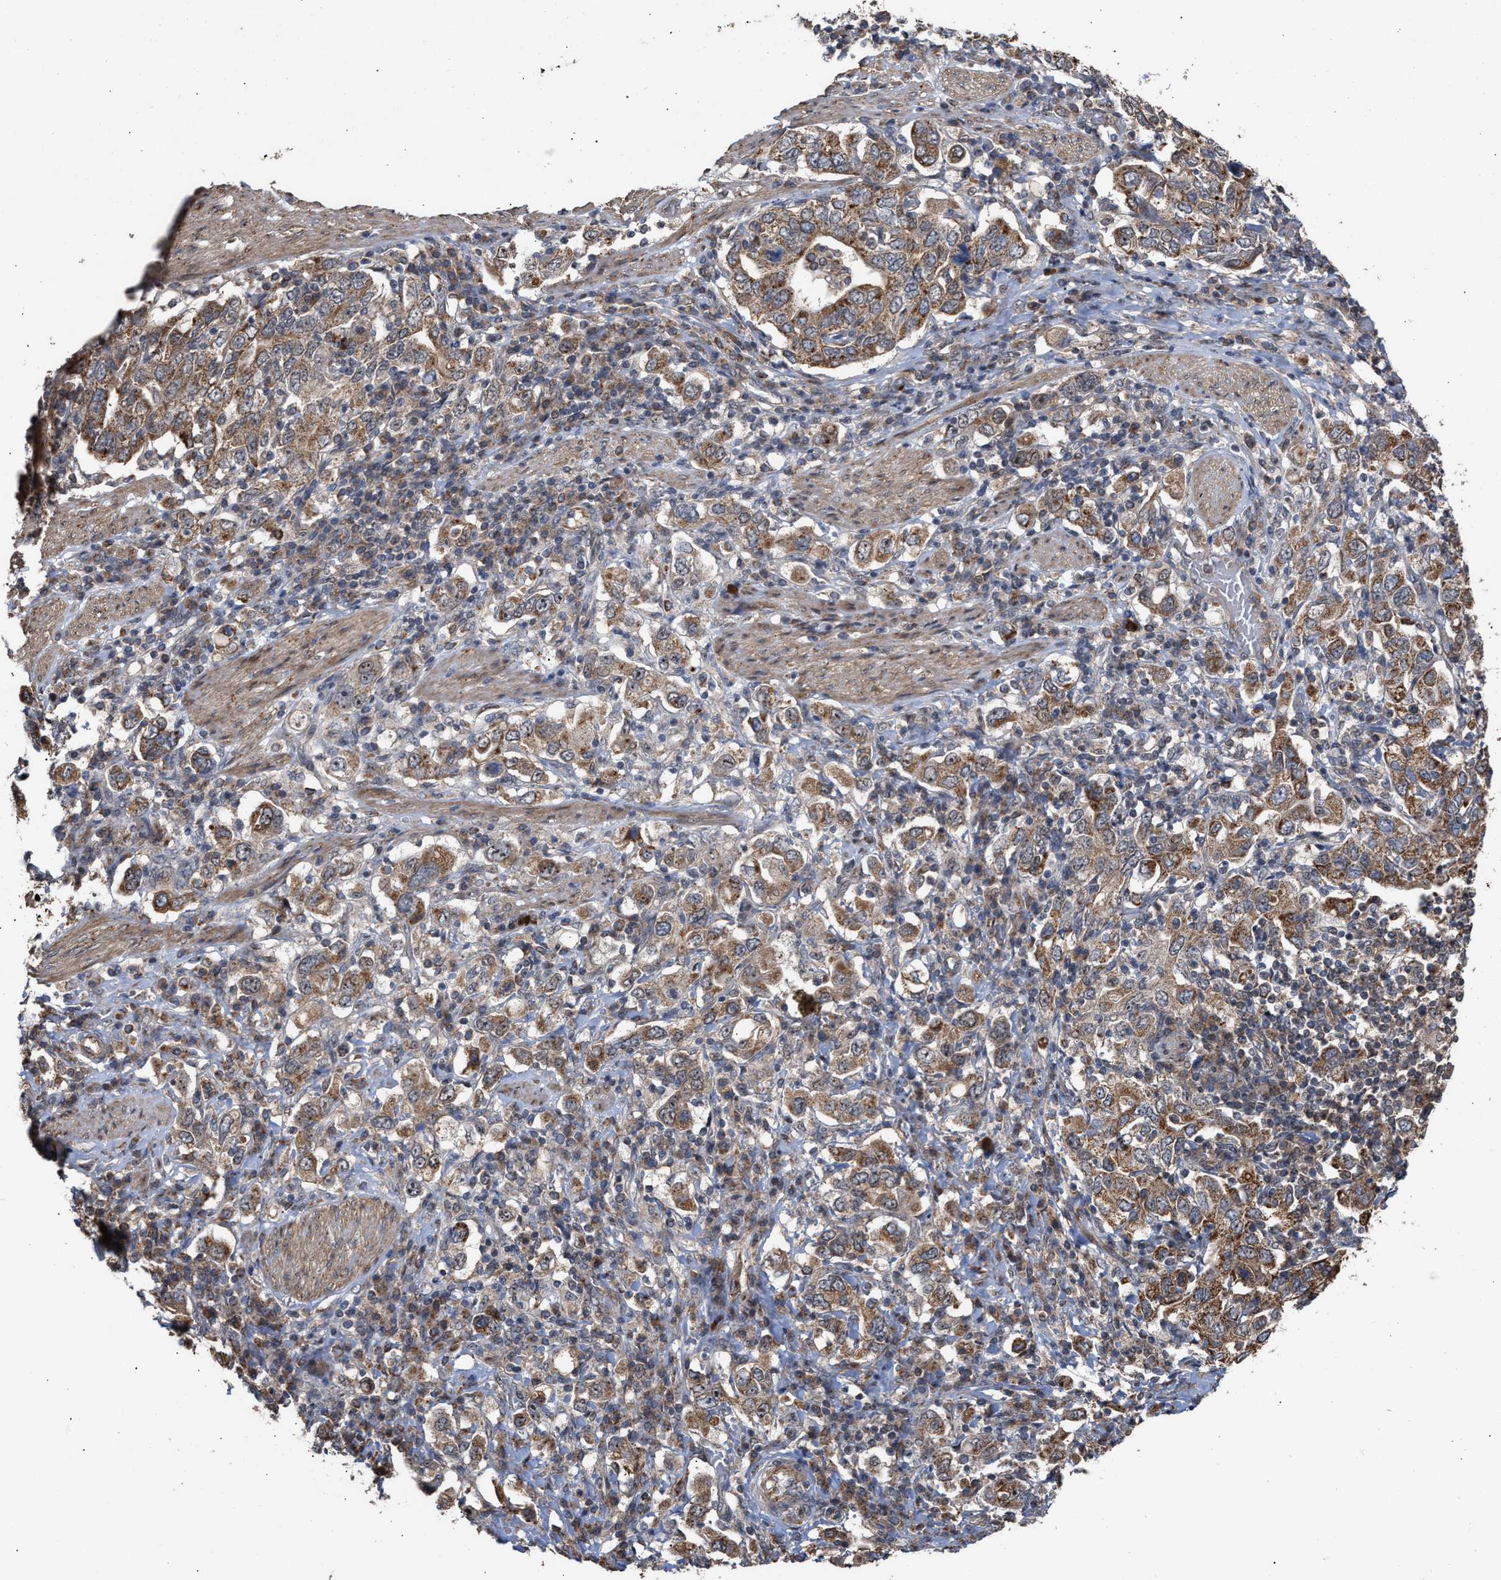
{"staining": {"intensity": "moderate", "quantity": ">75%", "location": "cytoplasmic/membranous"}, "tissue": "stomach cancer", "cell_type": "Tumor cells", "image_type": "cancer", "snomed": [{"axis": "morphology", "description": "Adenocarcinoma, NOS"}, {"axis": "topography", "description": "Stomach, upper"}], "caption": "An image of human adenocarcinoma (stomach) stained for a protein exhibits moderate cytoplasmic/membranous brown staining in tumor cells. The protein is shown in brown color, while the nuclei are stained blue.", "gene": "EXOSC2", "patient": {"sex": "male", "age": 62}}